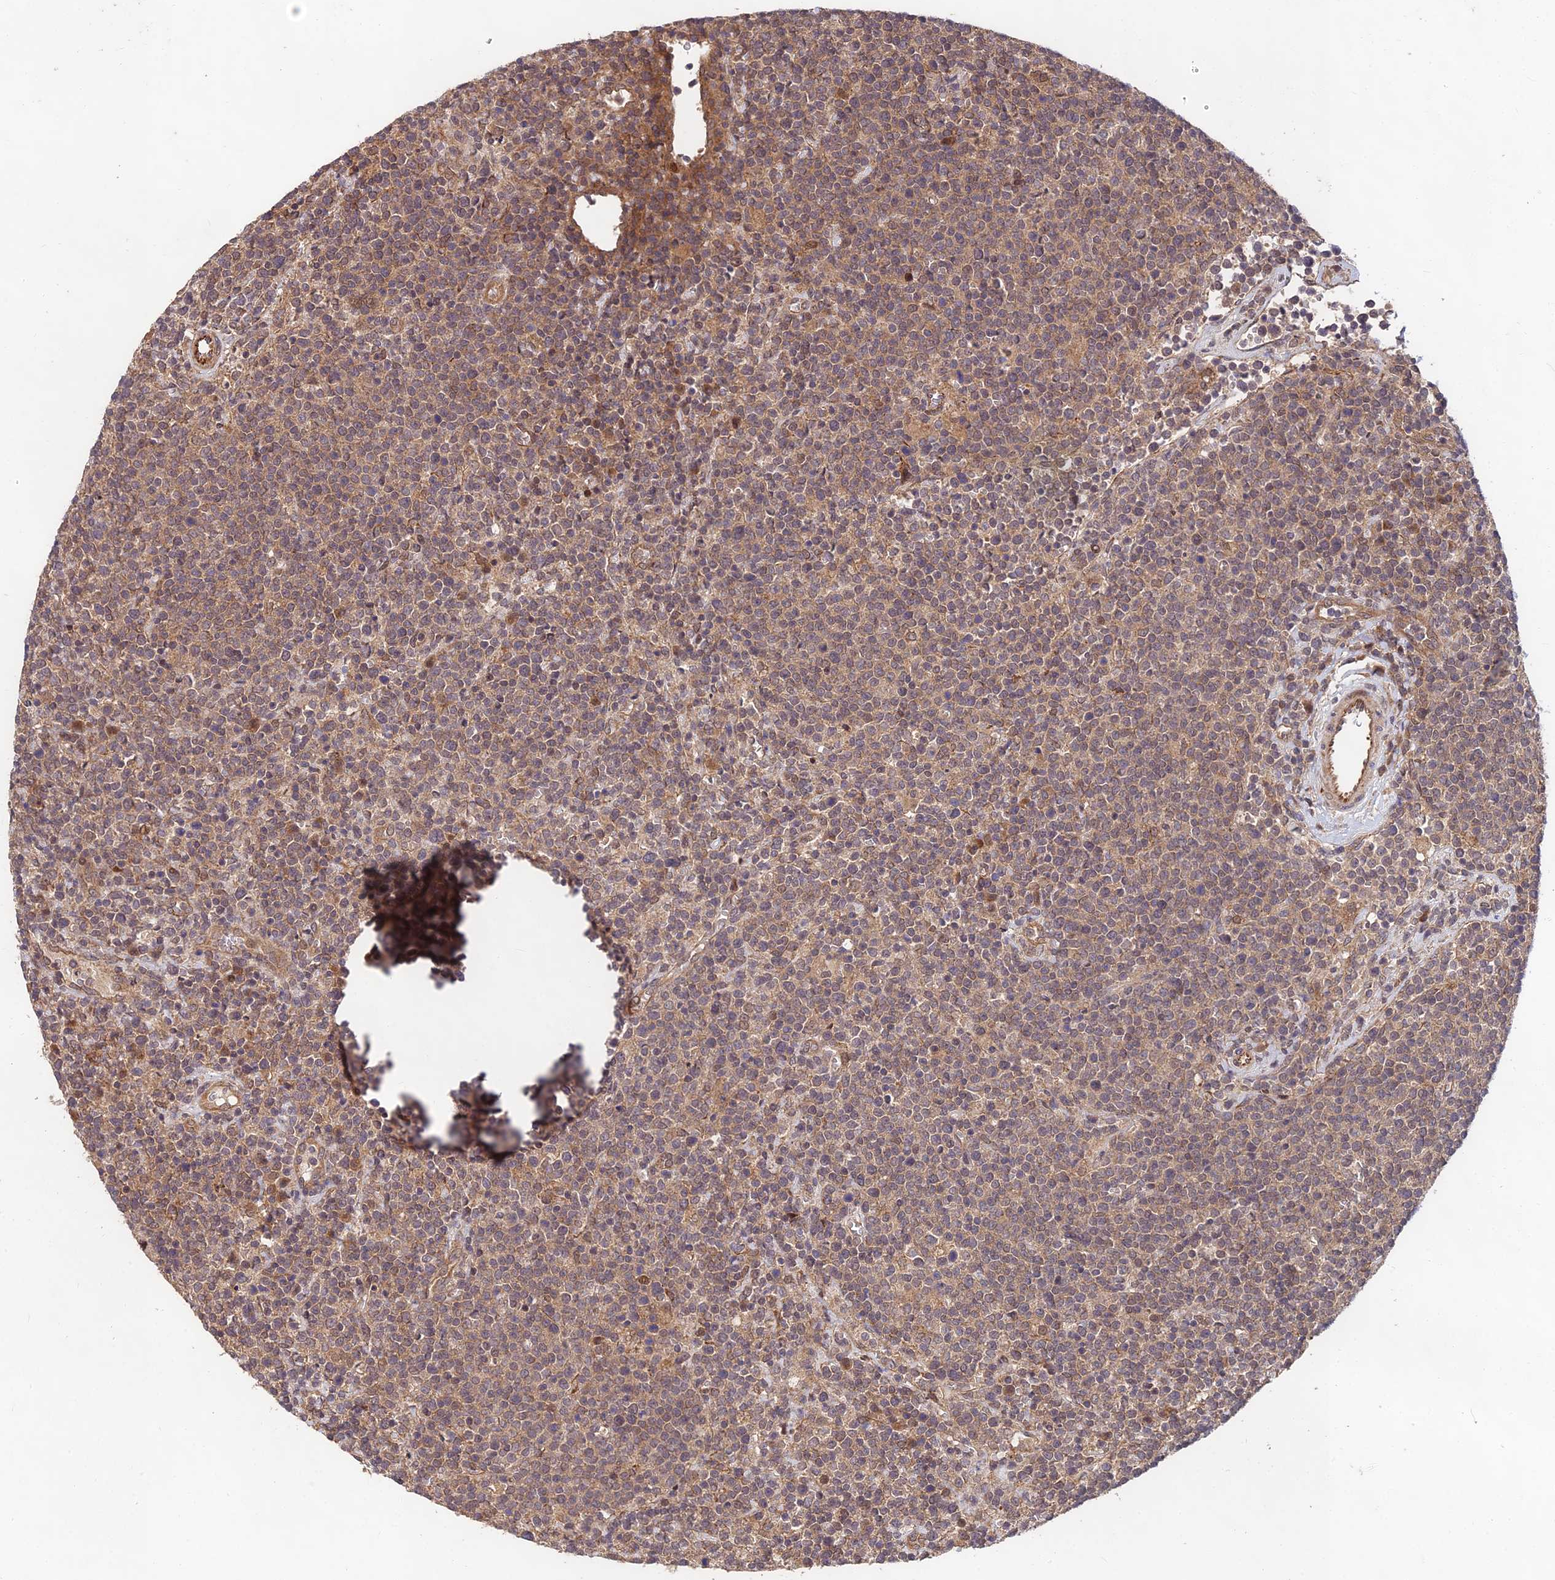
{"staining": {"intensity": "weak", "quantity": ">75%", "location": "cytoplasmic/membranous"}, "tissue": "lymphoma", "cell_type": "Tumor cells", "image_type": "cancer", "snomed": [{"axis": "morphology", "description": "Malignant lymphoma, non-Hodgkin's type, High grade"}, {"axis": "topography", "description": "Lymph node"}], "caption": "Tumor cells show low levels of weak cytoplasmic/membranous staining in approximately >75% of cells in lymphoma.", "gene": "MKKS", "patient": {"sex": "male", "age": 61}}